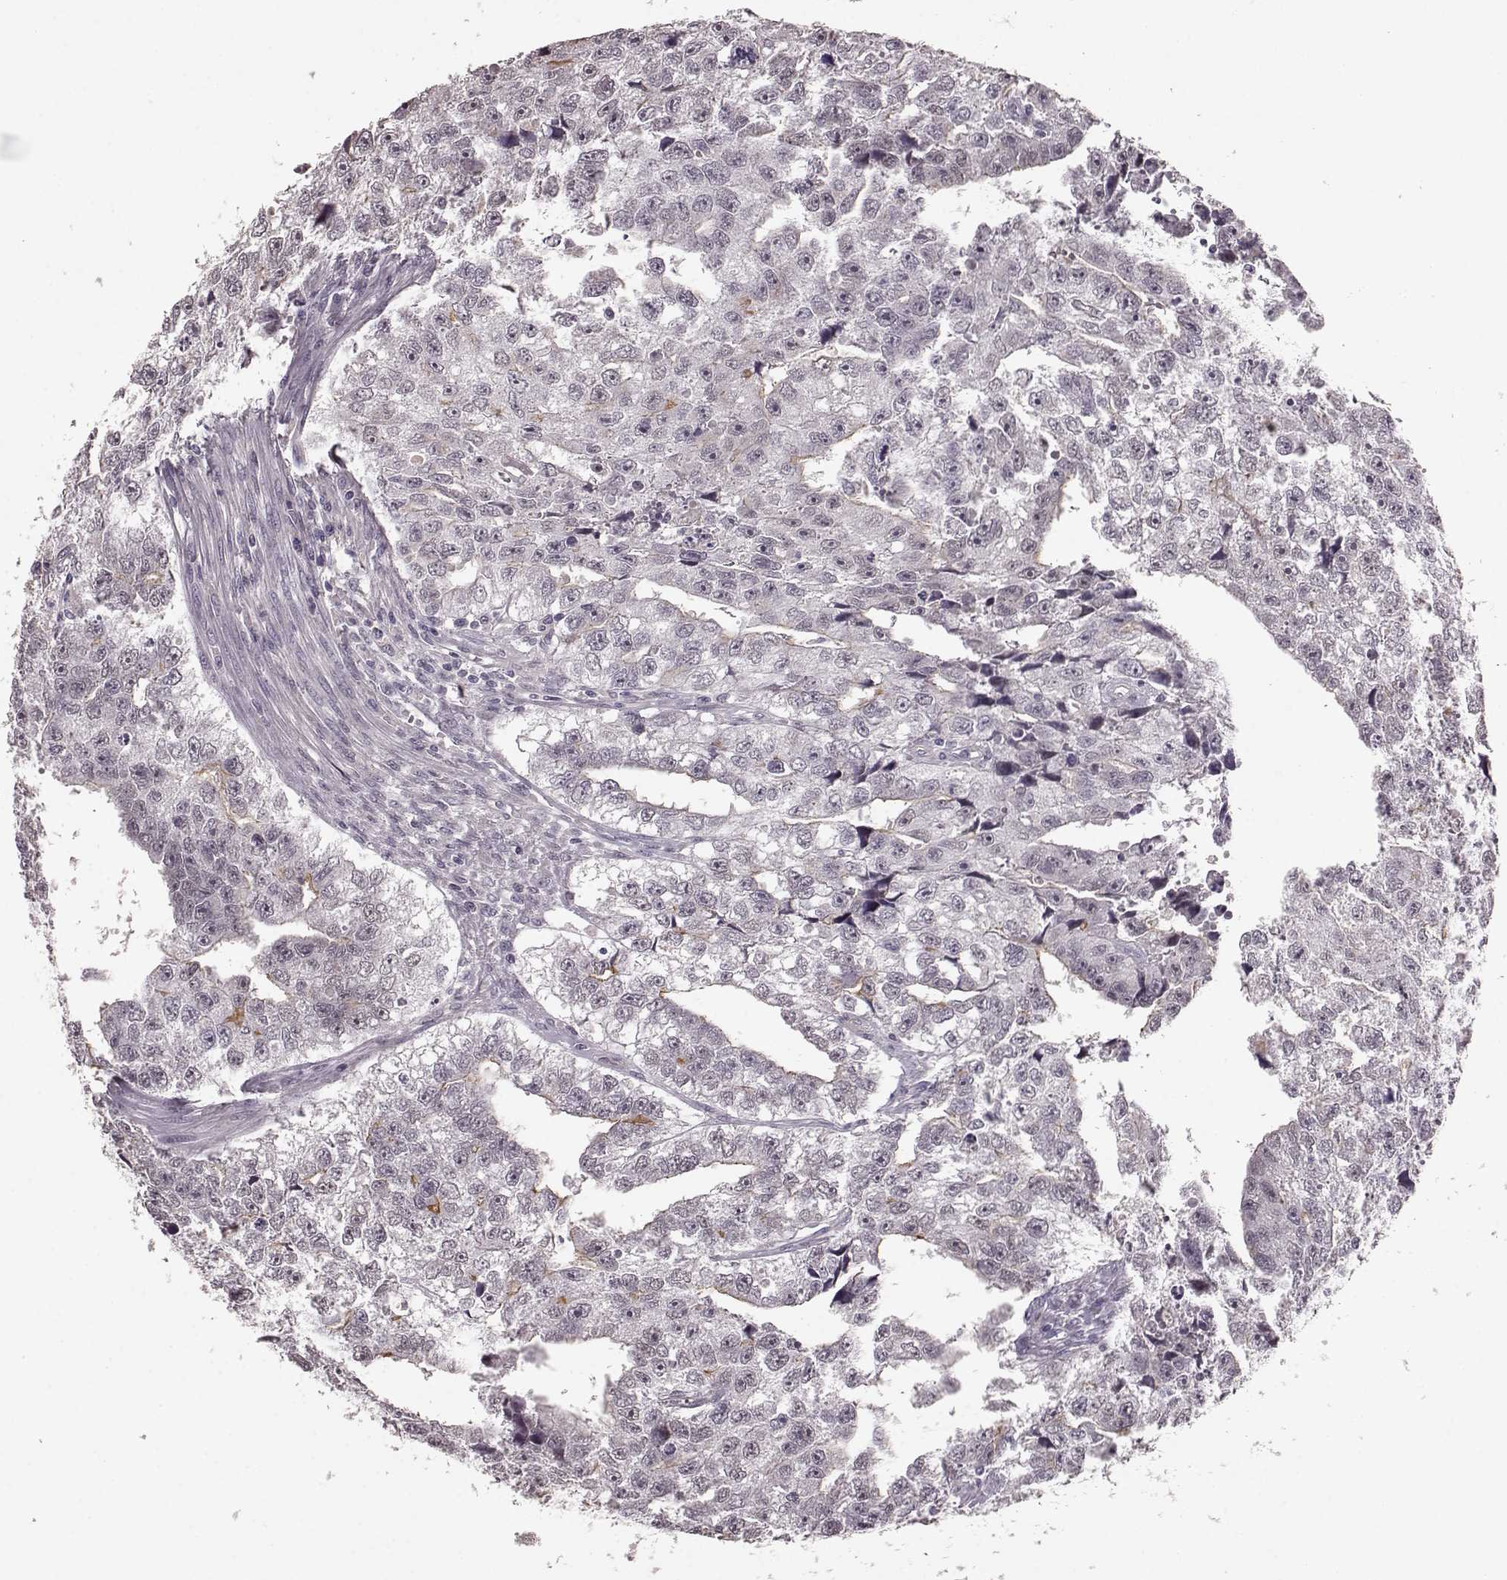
{"staining": {"intensity": "negative", "quantity": "none", "location": "none"}, "tissue": "testis cancer", "cell_type": "Tumor cells", "image_type": "cancer", "snomed": [{"axis": "morphology", "description": "Carcinoma, Embryonal, NOS"}, {"axis": "morphology", "description": "Teratoma, malignant, NOS"}, {"axis": "topography", "description": "Testis"}], "caption": "Immunohistochemical staining of testis cancer displays no significant positivity in tumor cells.", "gene": "SLC52A3", "patient": {"sex": "male", "age": 44}}